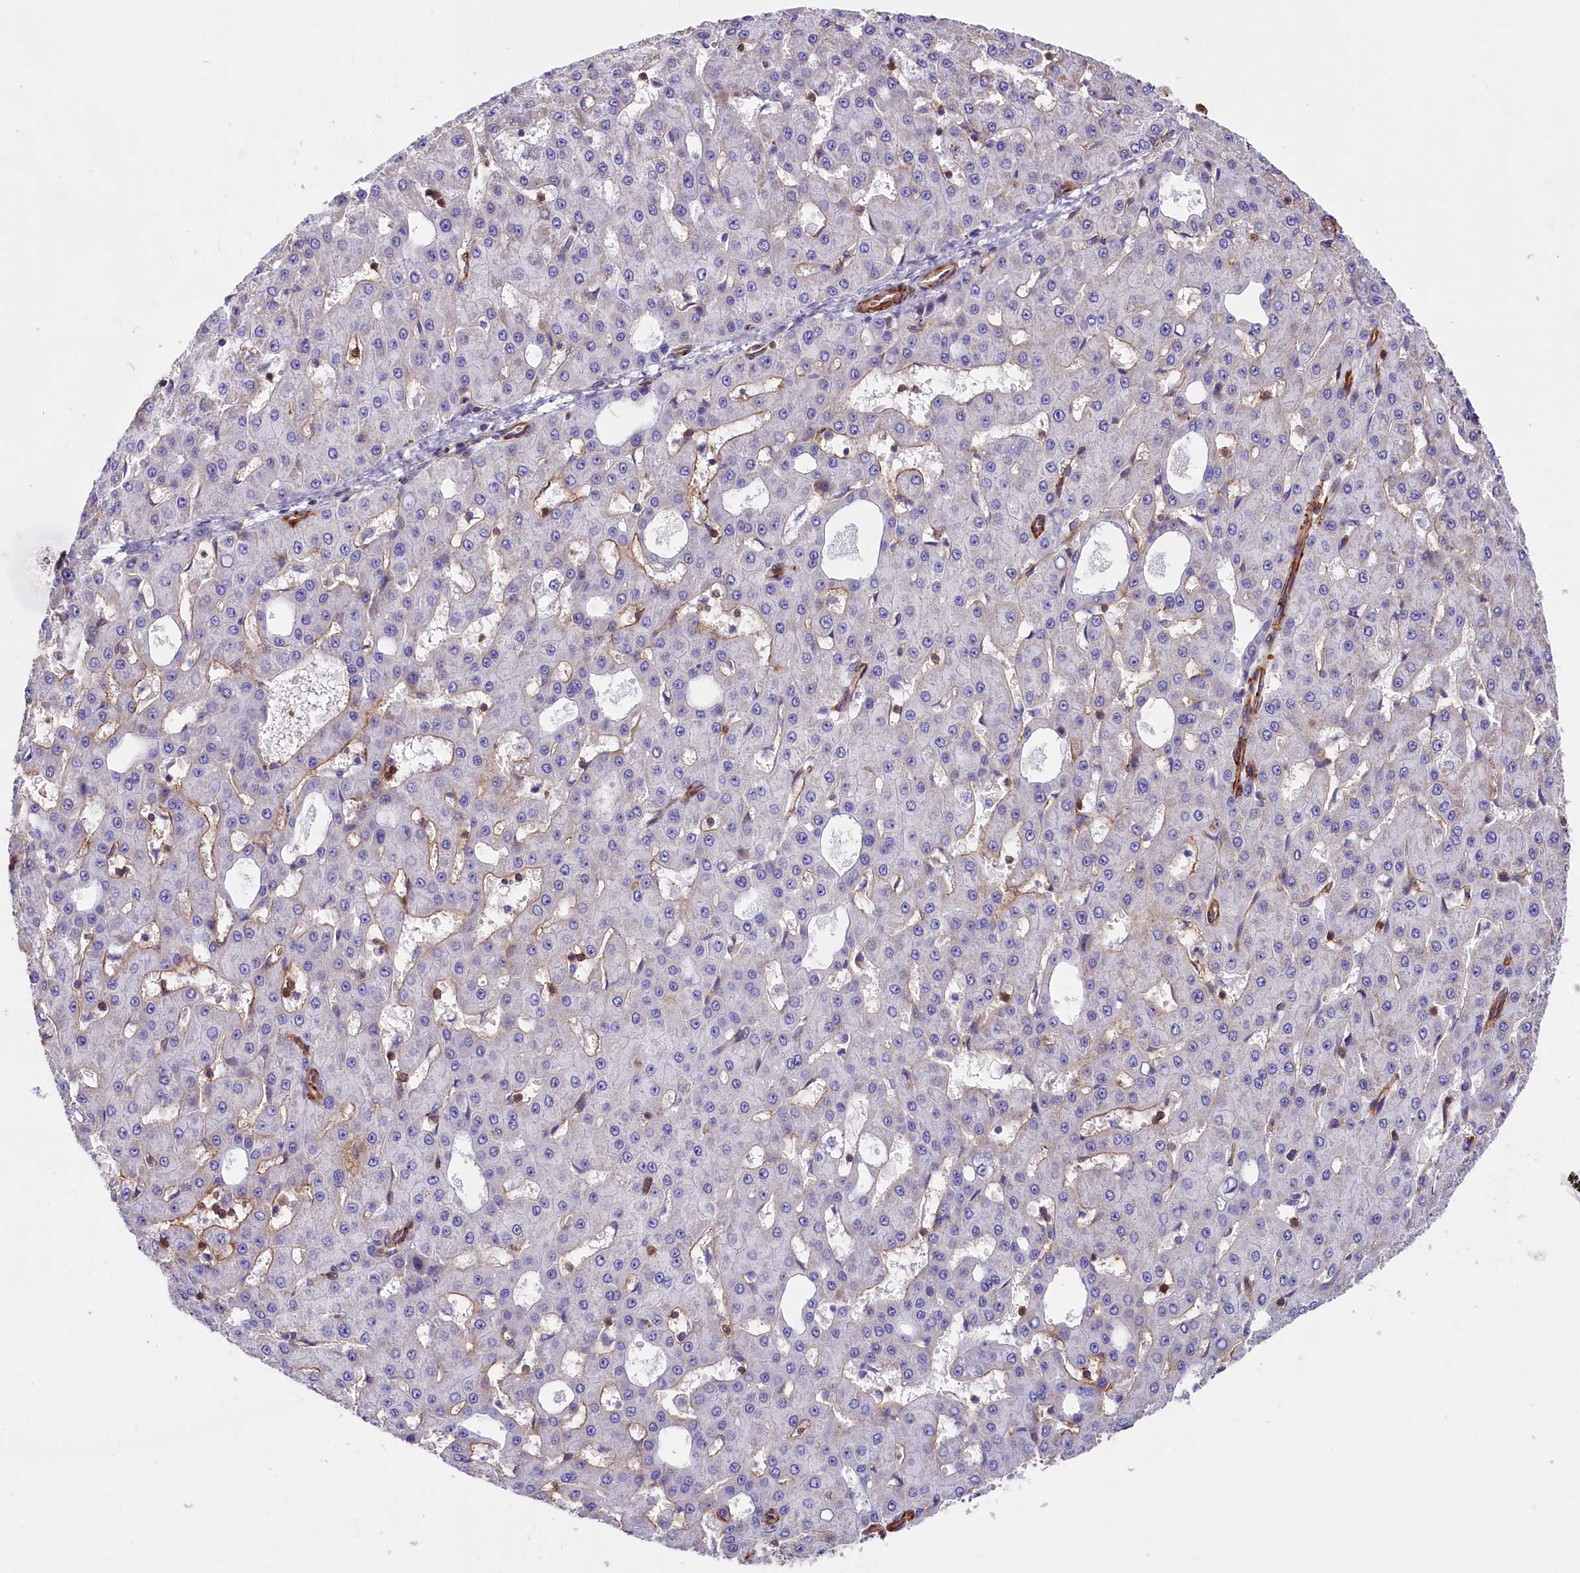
{"staining": {"intensity": "negative", "quantity": "none", "location": "none"}, "tissue": "liver cancer", "cell_type": "Tumor cells", "image_type": "cancer", "snomed": [{"axis": "morphology", "description": "Carcinoma, Hepatocellular, NOS"}, {"axis": "topography", "description": "Liver"}], "caption": "Immunohistochemistry (IHC) of human liver cancer (hepatocellular carcinoma) shows no expression in tumor cells.", "gene": "ATP2B4", "patient": {"sex": "male", "age": 47}}